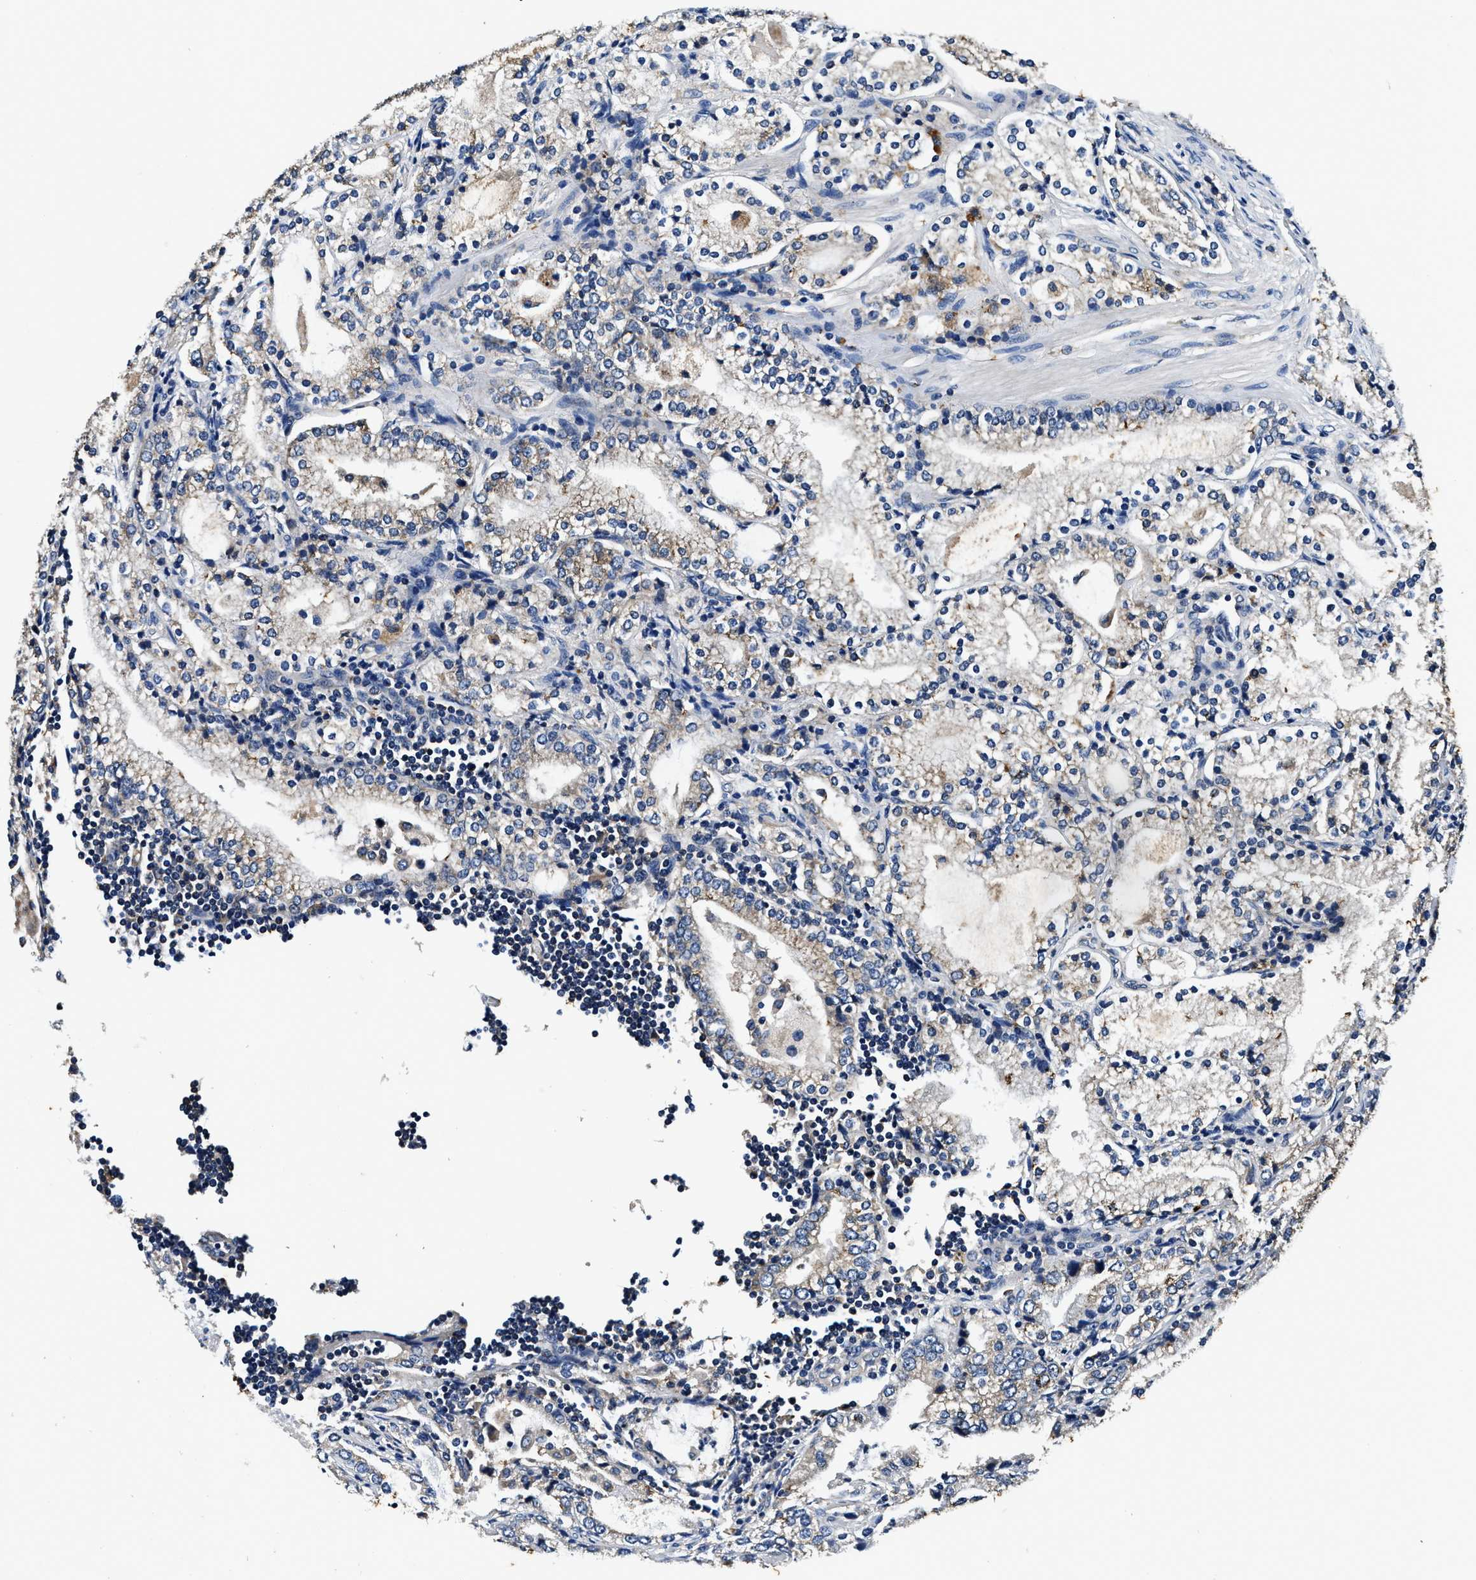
{"staining": {"intensity": "moderate", "quantity": "<25%", "location": "cytoplasmic/membranous"}, "tissue": "prostate cancer", "cell_type": "Tumor cells", "image_type": "cancer", "snomed": [{"axis": "morphology", "description": "Adenocarcinoma, High grade"}, {"axis": "topography", "description": "Prostate"}], "caption": "Tumor cells demonstrate moderate cytoplasmic/membranous expression in about <25% of cells in prostate cancer (high-grade adenocarcinoma).", "gene": "PI4KB", "patient": {"sex": "male", "age": 63}}